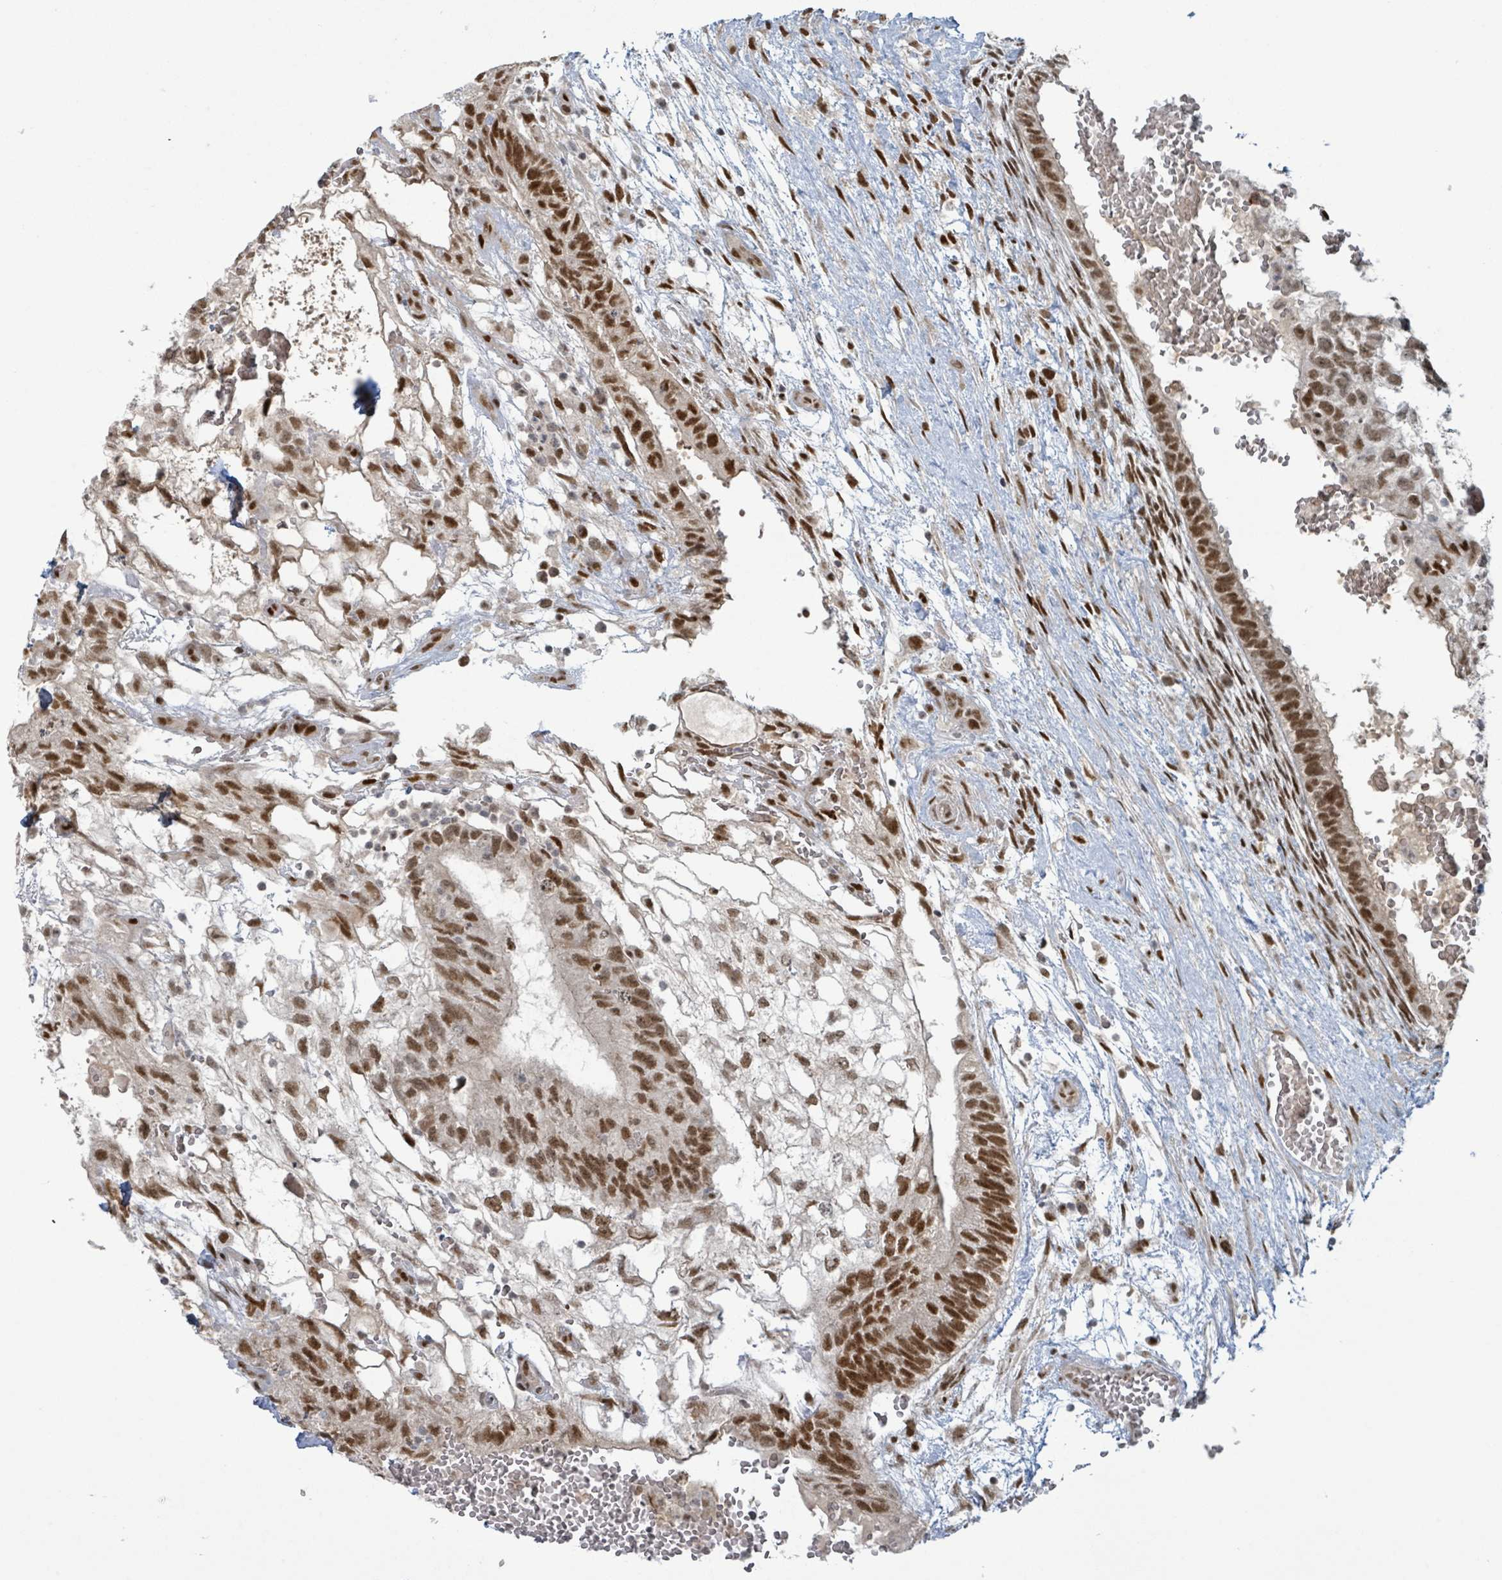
{"staining": {"intensity": "moderate", "quantity": ">75%", "location": "nuclear"}, "tissue": "testis cancer", "cell_type": "Tumor cells", "image_type": "cancer", "snomed": [{"axis": "morphology", "description": "Normal tissue, NOS"}, {"axis": "morphology", "description": "Carcinoma, Embryonal, NOS"}, {"axis": "topography", "description": "Testis"}], "caption": "Moderate nuclear positivity for a protein is appreciated in approximately >75% of tumor cells of testis cancer (embryonal carcinoma) using IHC.", "gene": "KLF3", "patient": {"sex": "male", "age": 32}}